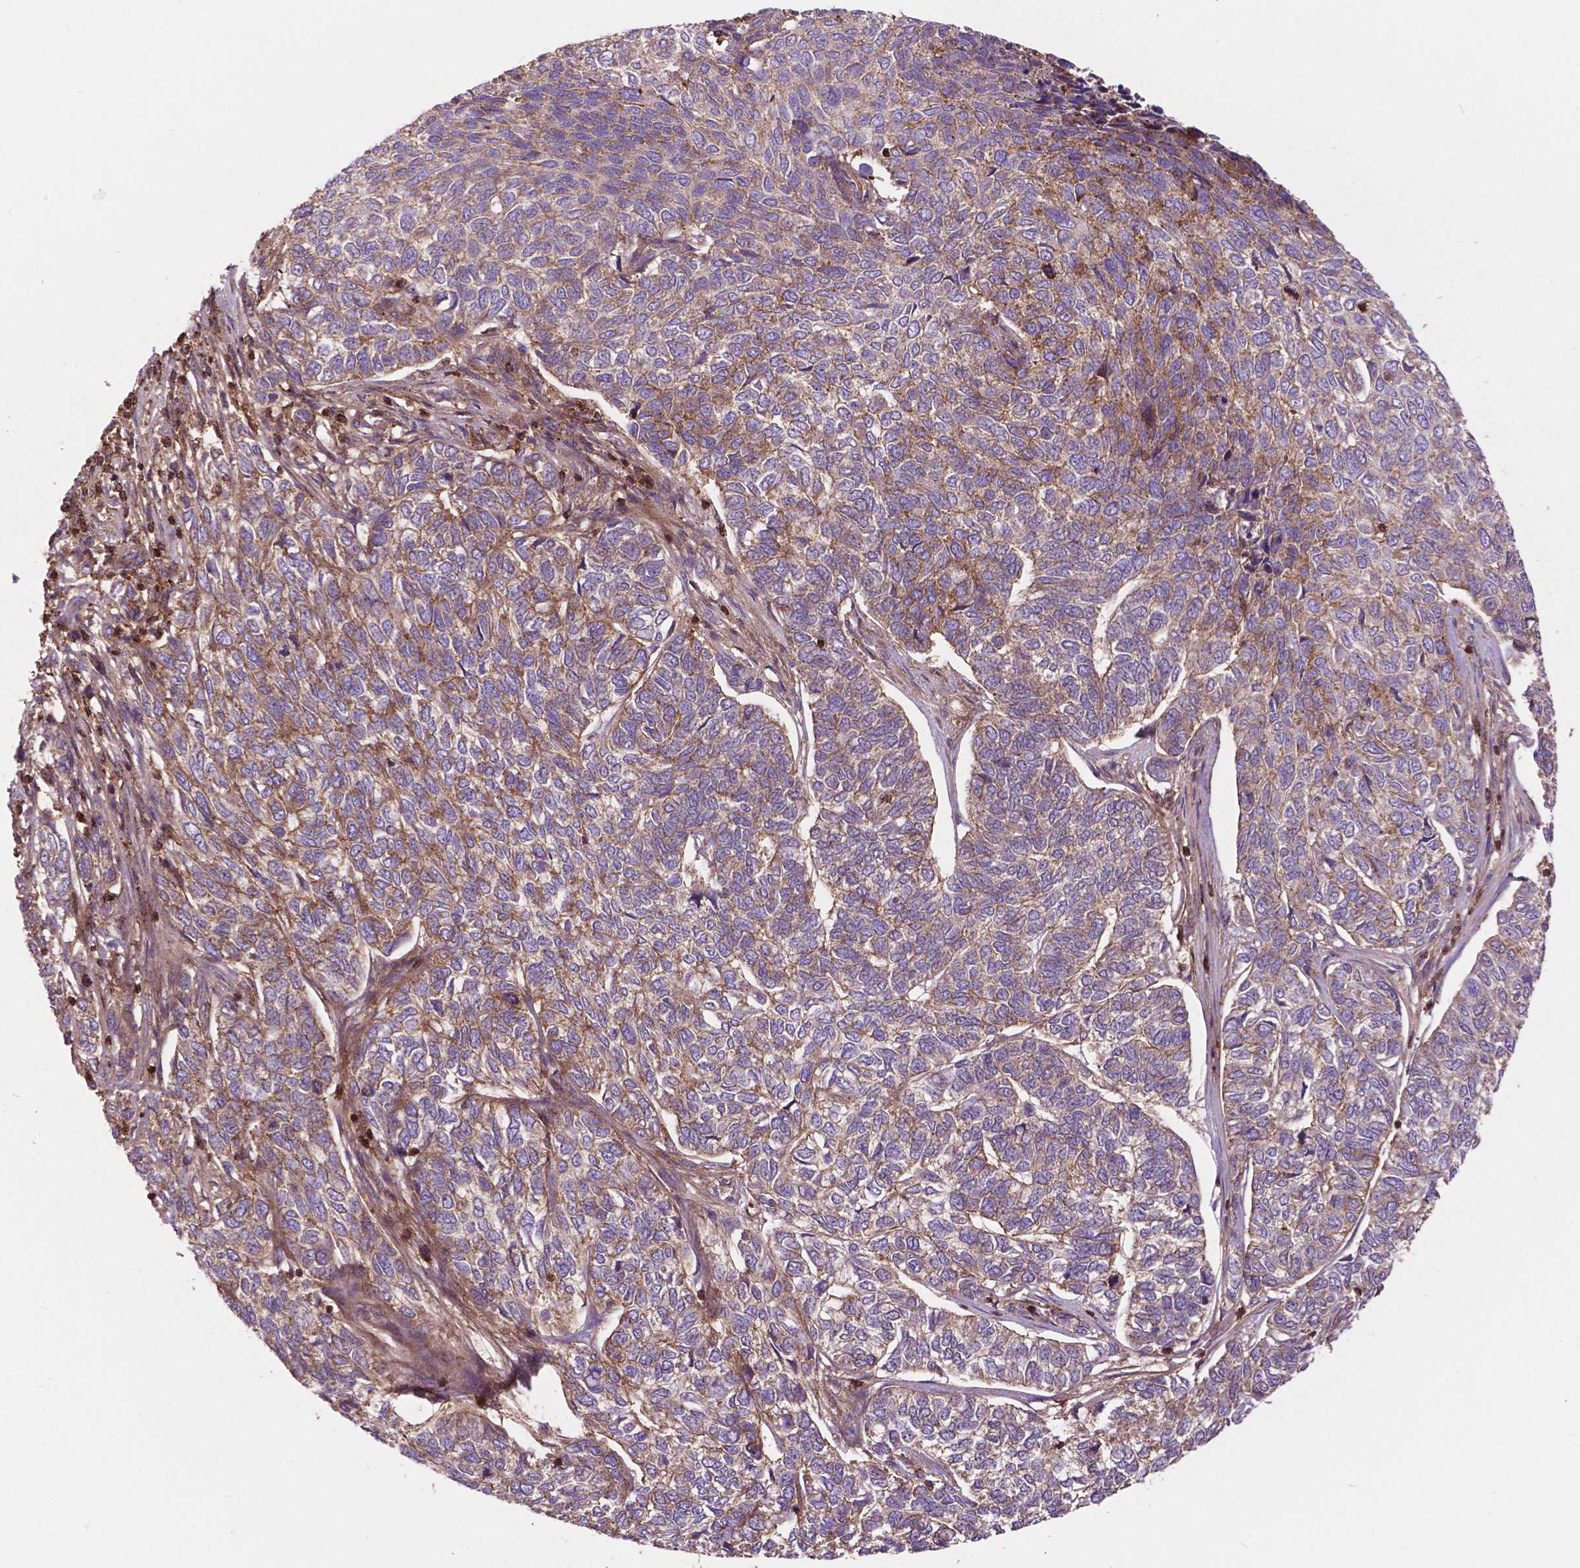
{"staining": {"intensity": "moderate", "quantity": ">75%", "location": "cytoplasmic/membranous"}, "tissue": "skin cancer", "cell_type": "Tumor cells", "image_type": "cancer", "snomed": [{"axis": "morphology", "description": "Basal cell carcinoma"}, {"axis": "topography", "description": "Skin"}], "caption": "This histopathology image demonstrates IHC staining of skin basal cell carcinoma, with medium moderate cytoplasmic/membranous expression in about >75% of tumor cells.", "gene": "CHMP4A", "patient": {"sex": "female", "age": 65}}